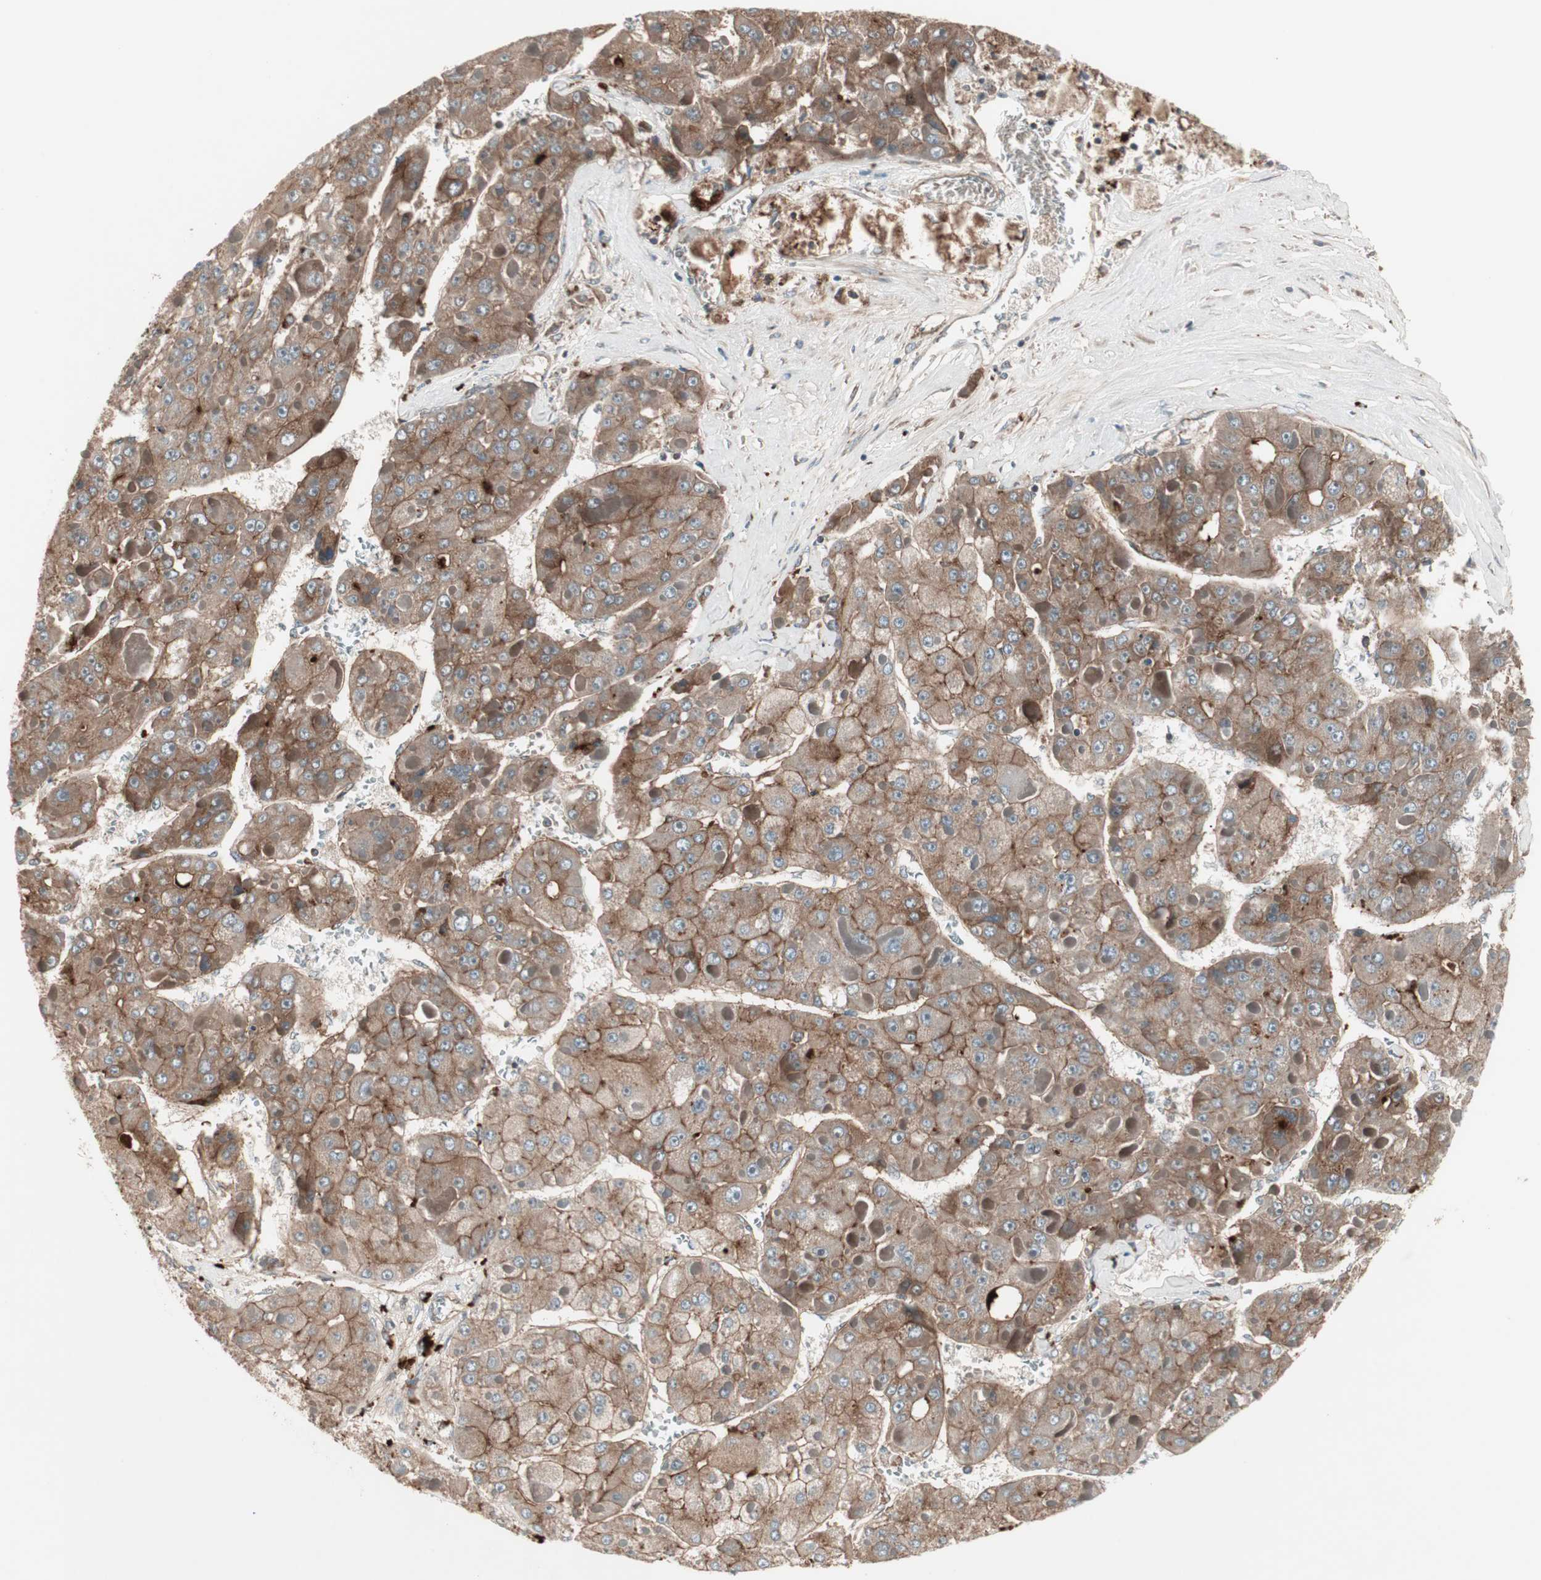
{"staining": {"intensity": "strong", "quantity": ">75%", "location": "cytoplasmic/membranous"}, "tissue": "liver cancer", "cell_type": "Tumor cells", "image_type": "cancer", "snomed": [{"axis": "morphology", "description": "Carcinoma, Hepatocellular, NOS"}, {"axis": "topography", "description": "Liver"}], "caption": "Immunohistochemical staining of liver cancer (hepatocellular carcinoma) displays high levels of strong cytoplasmic/membranous staining in about >75% of tumor cells. (brown staining indicates protein expression, while blue staining denotes nuclei).", "gene": "TFPI", "patient": {"sex": "female", "age": 73}}